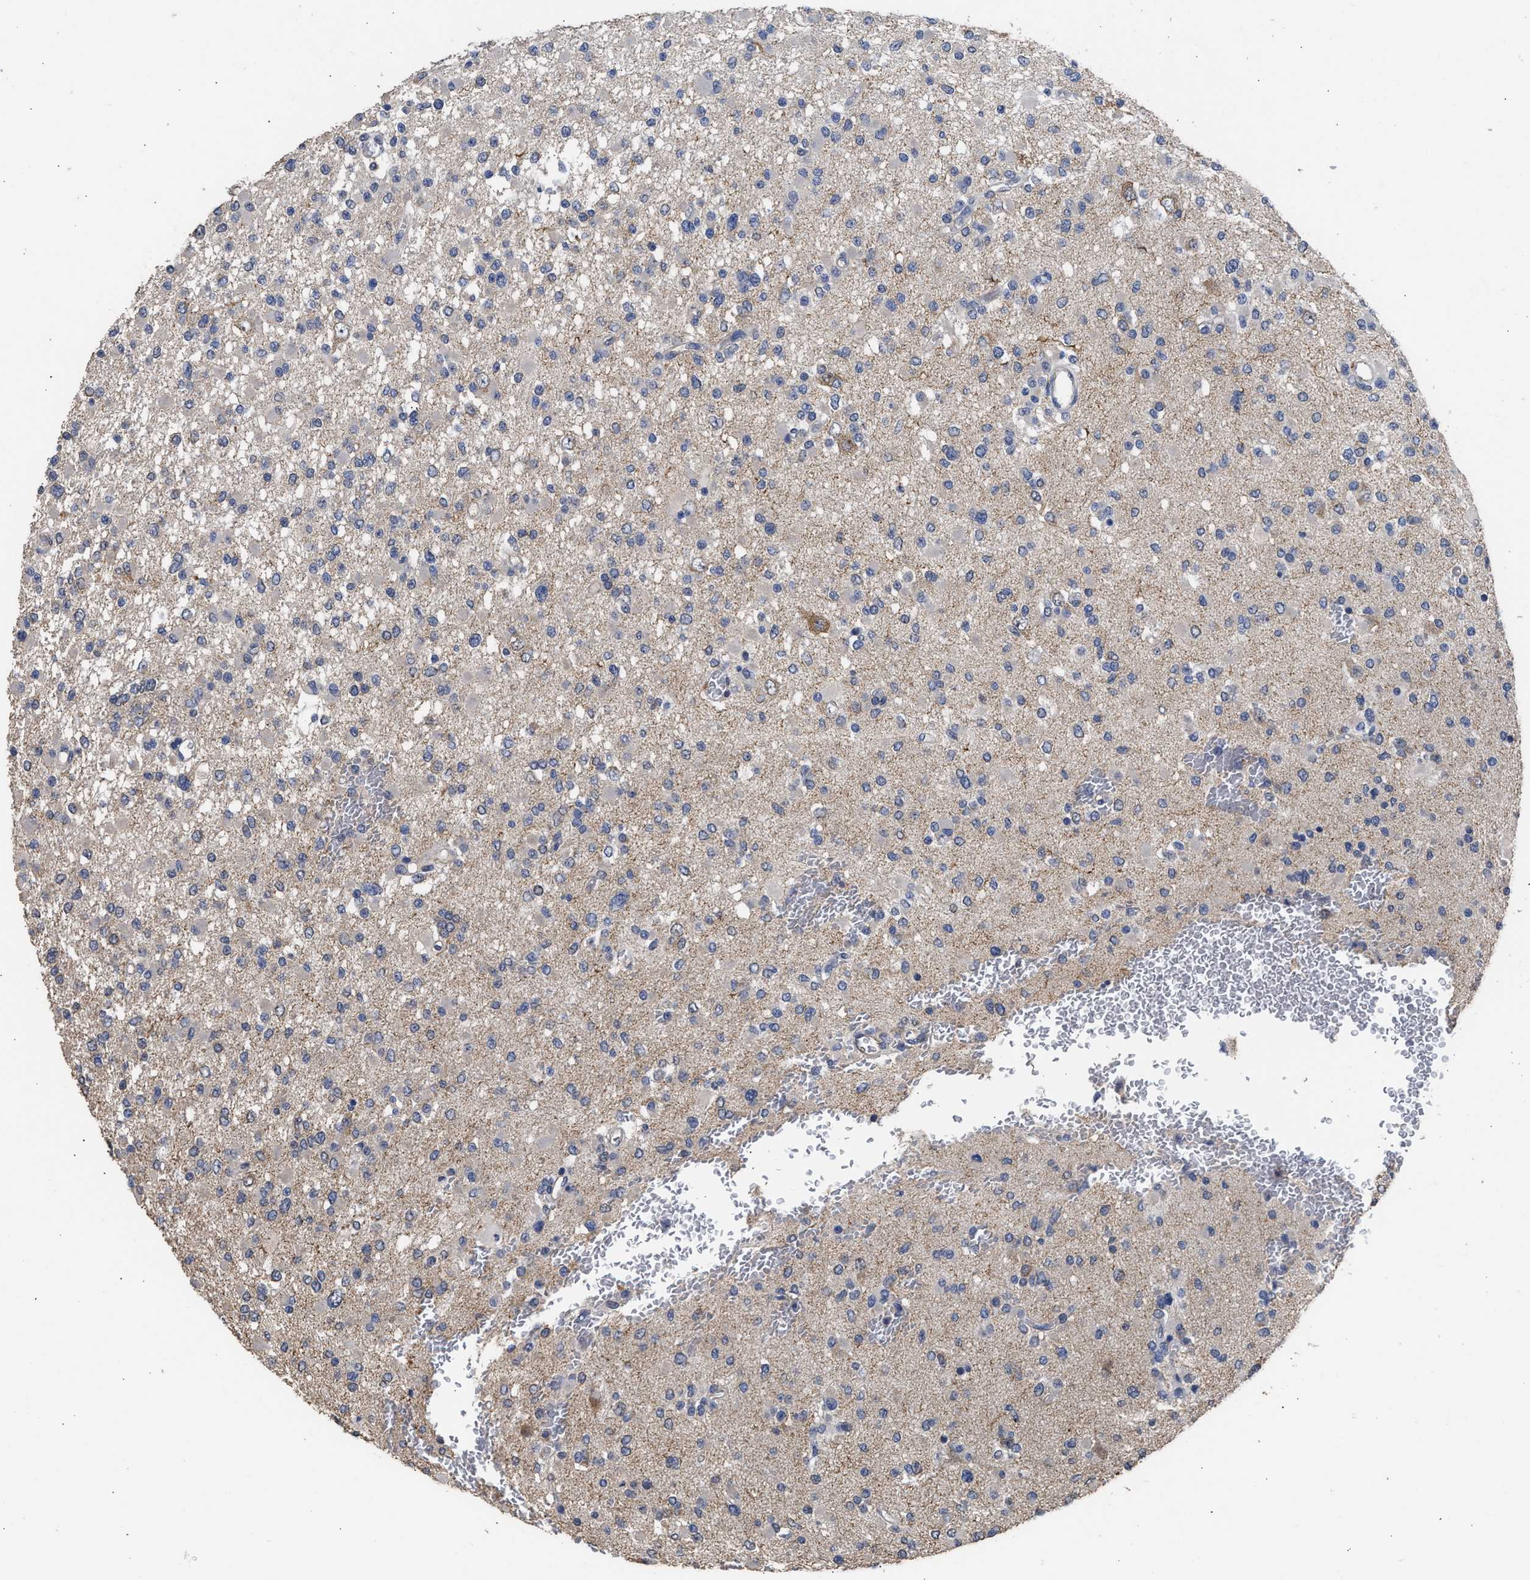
{"staining": {"intensity": "moderate", "quantity": "<25%", "location": "cytoplasmic/membranous"}, "tissue": "glioma", "cell_type": "Tumor cells", "image_type": "cancer", "snomed": [{"axis": "morphology", "description": "Glioma, malignant, Low grade"}, {"axis": "topography", "description": "Brain"}], "caption": "This photomicrograph exhibits immunohistochemistry staining of low-grade glioma (malignant), with low moderate cytoplasmic/membranous staining in approximately <25% of tumor cells.", "gene": "SPINT2", "patient": {"sex": "female", "age": 22}}